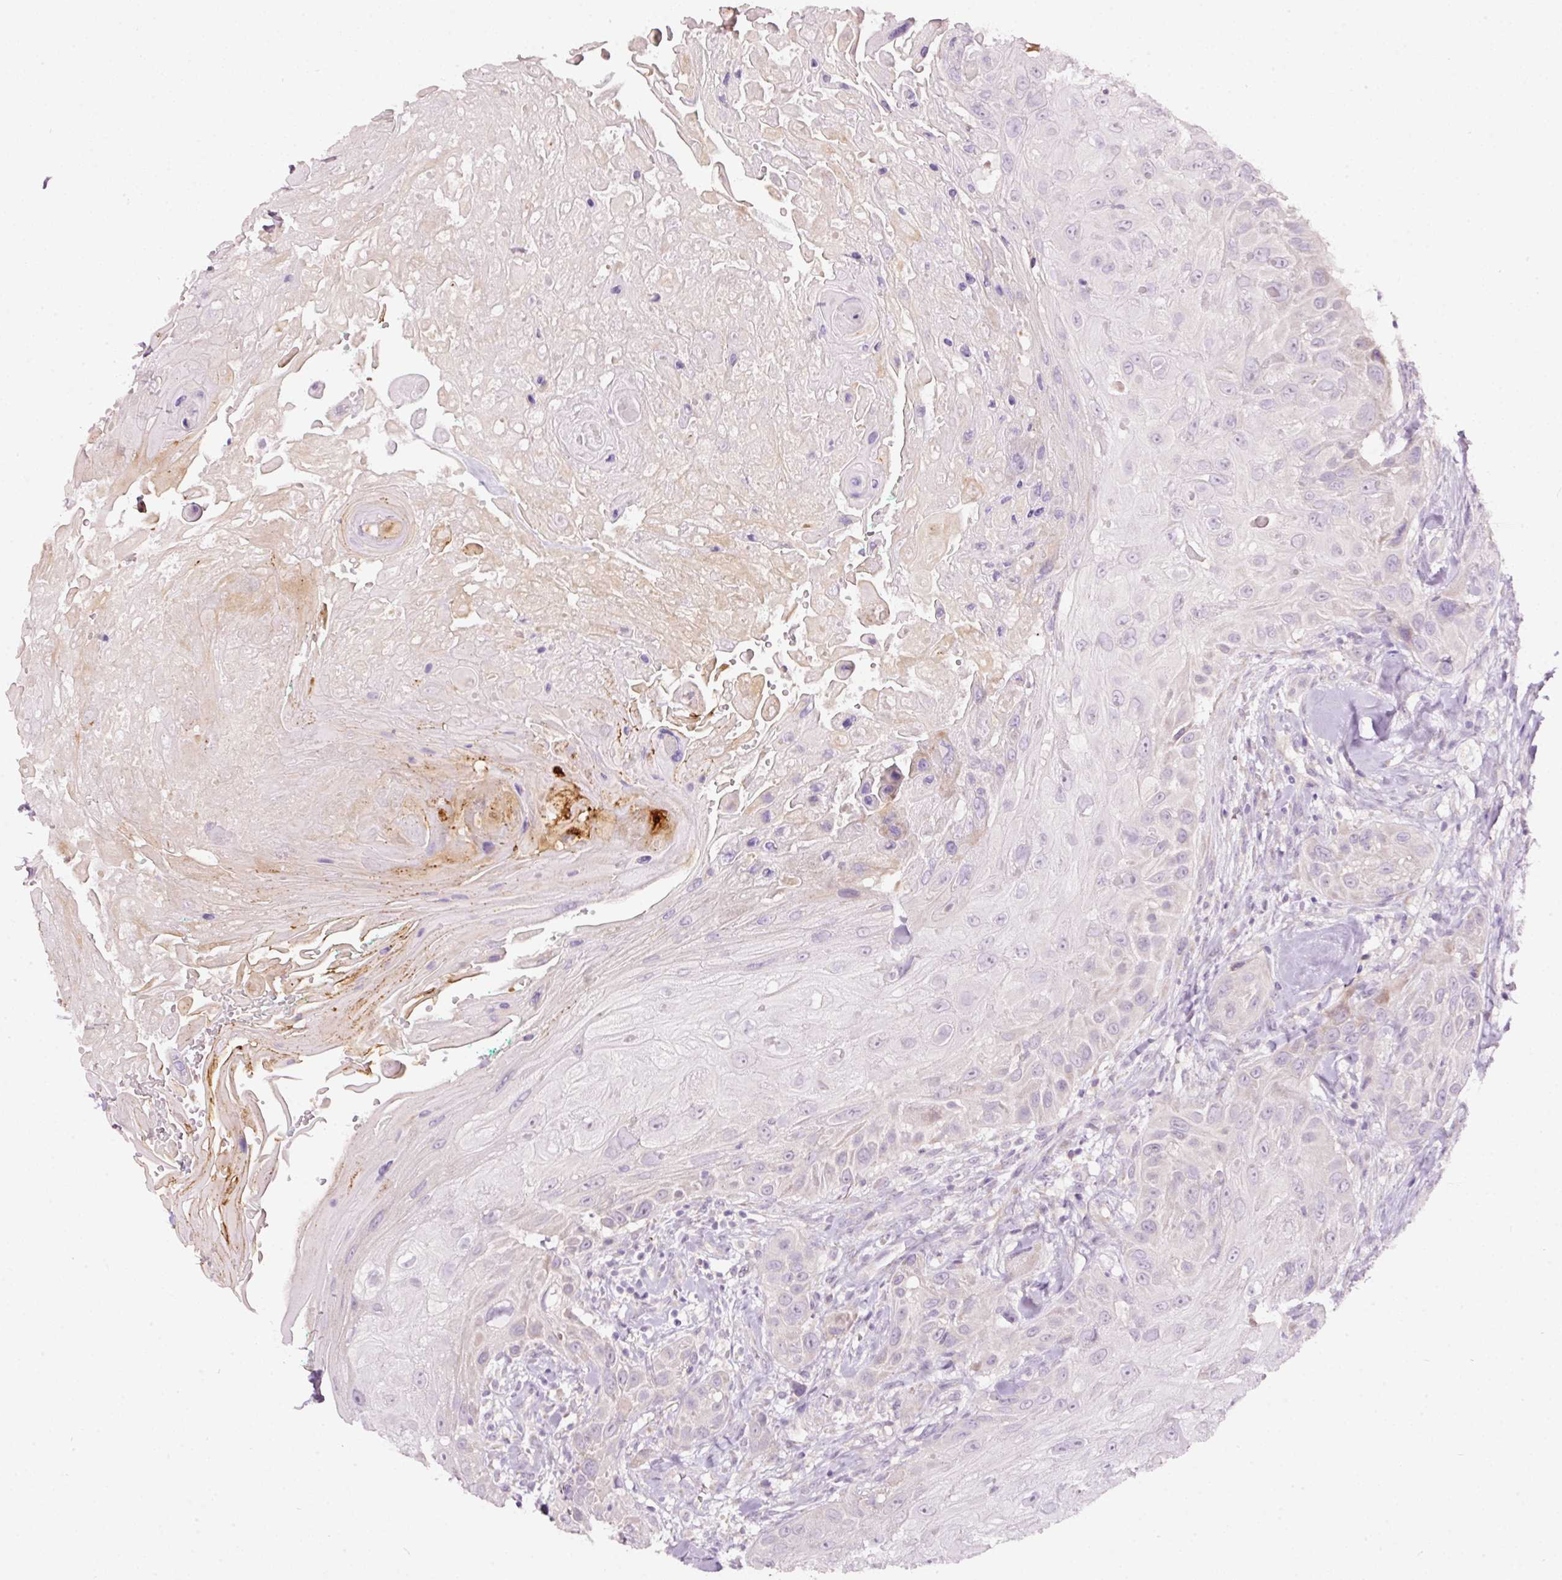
{"staining": {"intensity": "negative", "quantity": "none", "location": "none"}, "tissue": "head and neck cancer", "cell_type": "Tumor cells", "image_type": "cancer", "snomed": [{"axis": "morphology", "description": "Squamous cell carcinoma, NOS"}, {"axis": "topography", "description": "Head-Neck"}], "caption": "This photomicrograph is of head and neck cancer (squamous cell carcinoma) stained with immunohistochemistry to label a protein in brown with the nuclei are counter-stained blue. There is no staining in tumor cells.", "gene": "RSPO2", "patient": {"sex": "male", "age": 81}}